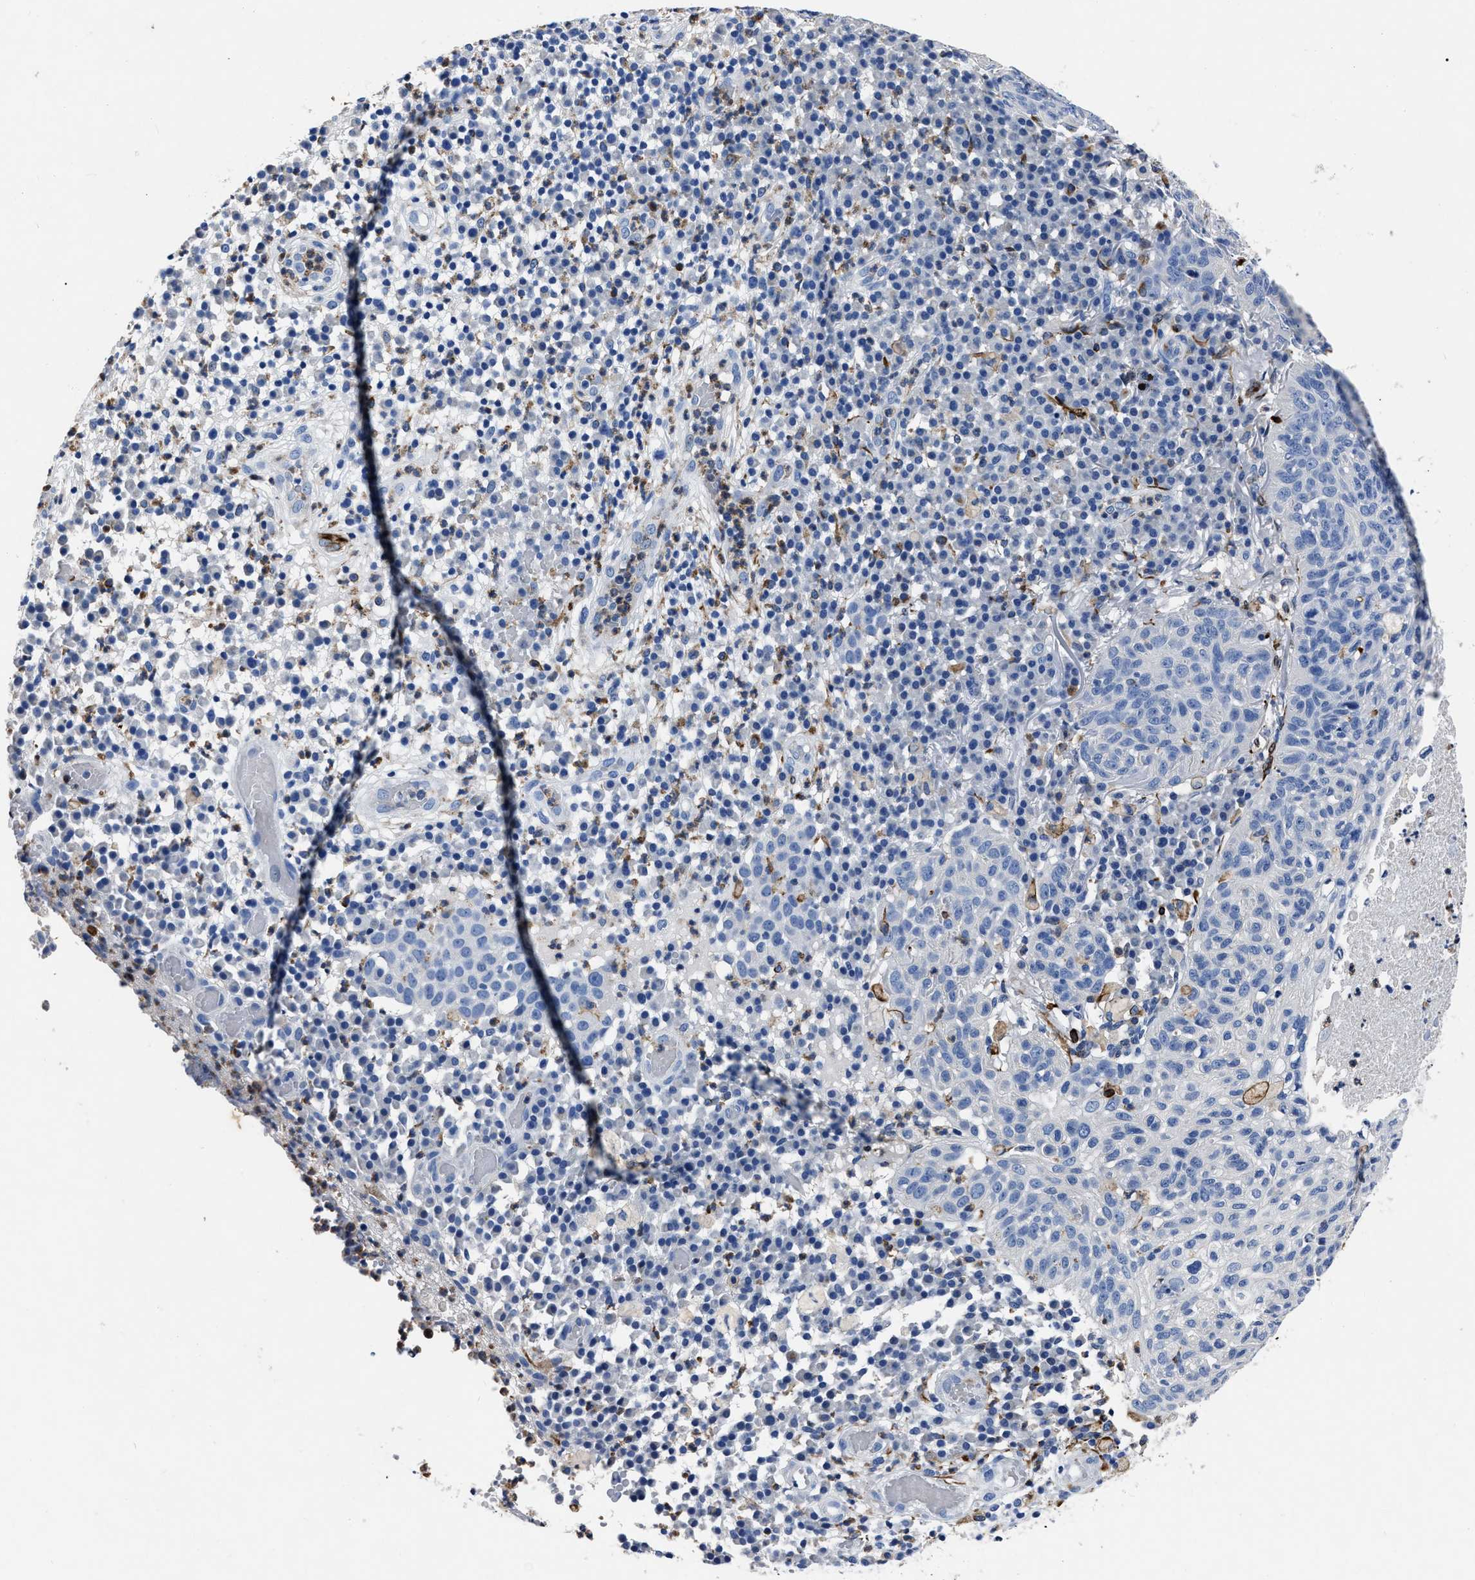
{"staining": {"intensity": "negative", "quantity": "none", "location": "none"}, "tissue": "skin cancer", "cell_type": "Tumor cells", "image_type": "cancer", "snomed": [{"axis": "morphology", "description": "Squamous cell carcinoma in situ, NOS"}, {"axis": "morphology", "description": "Squamous cell carcinoma, NOS"}, {"axis": "topography", "description": "Skin"}], "caption": "Skin cancer (squamous cell carcinoma) was stained to show a protein in brown. There is no significant expression in tumor cells.", "gene": "OR10G3", "patient": {"sex": "male", "age": 93}}